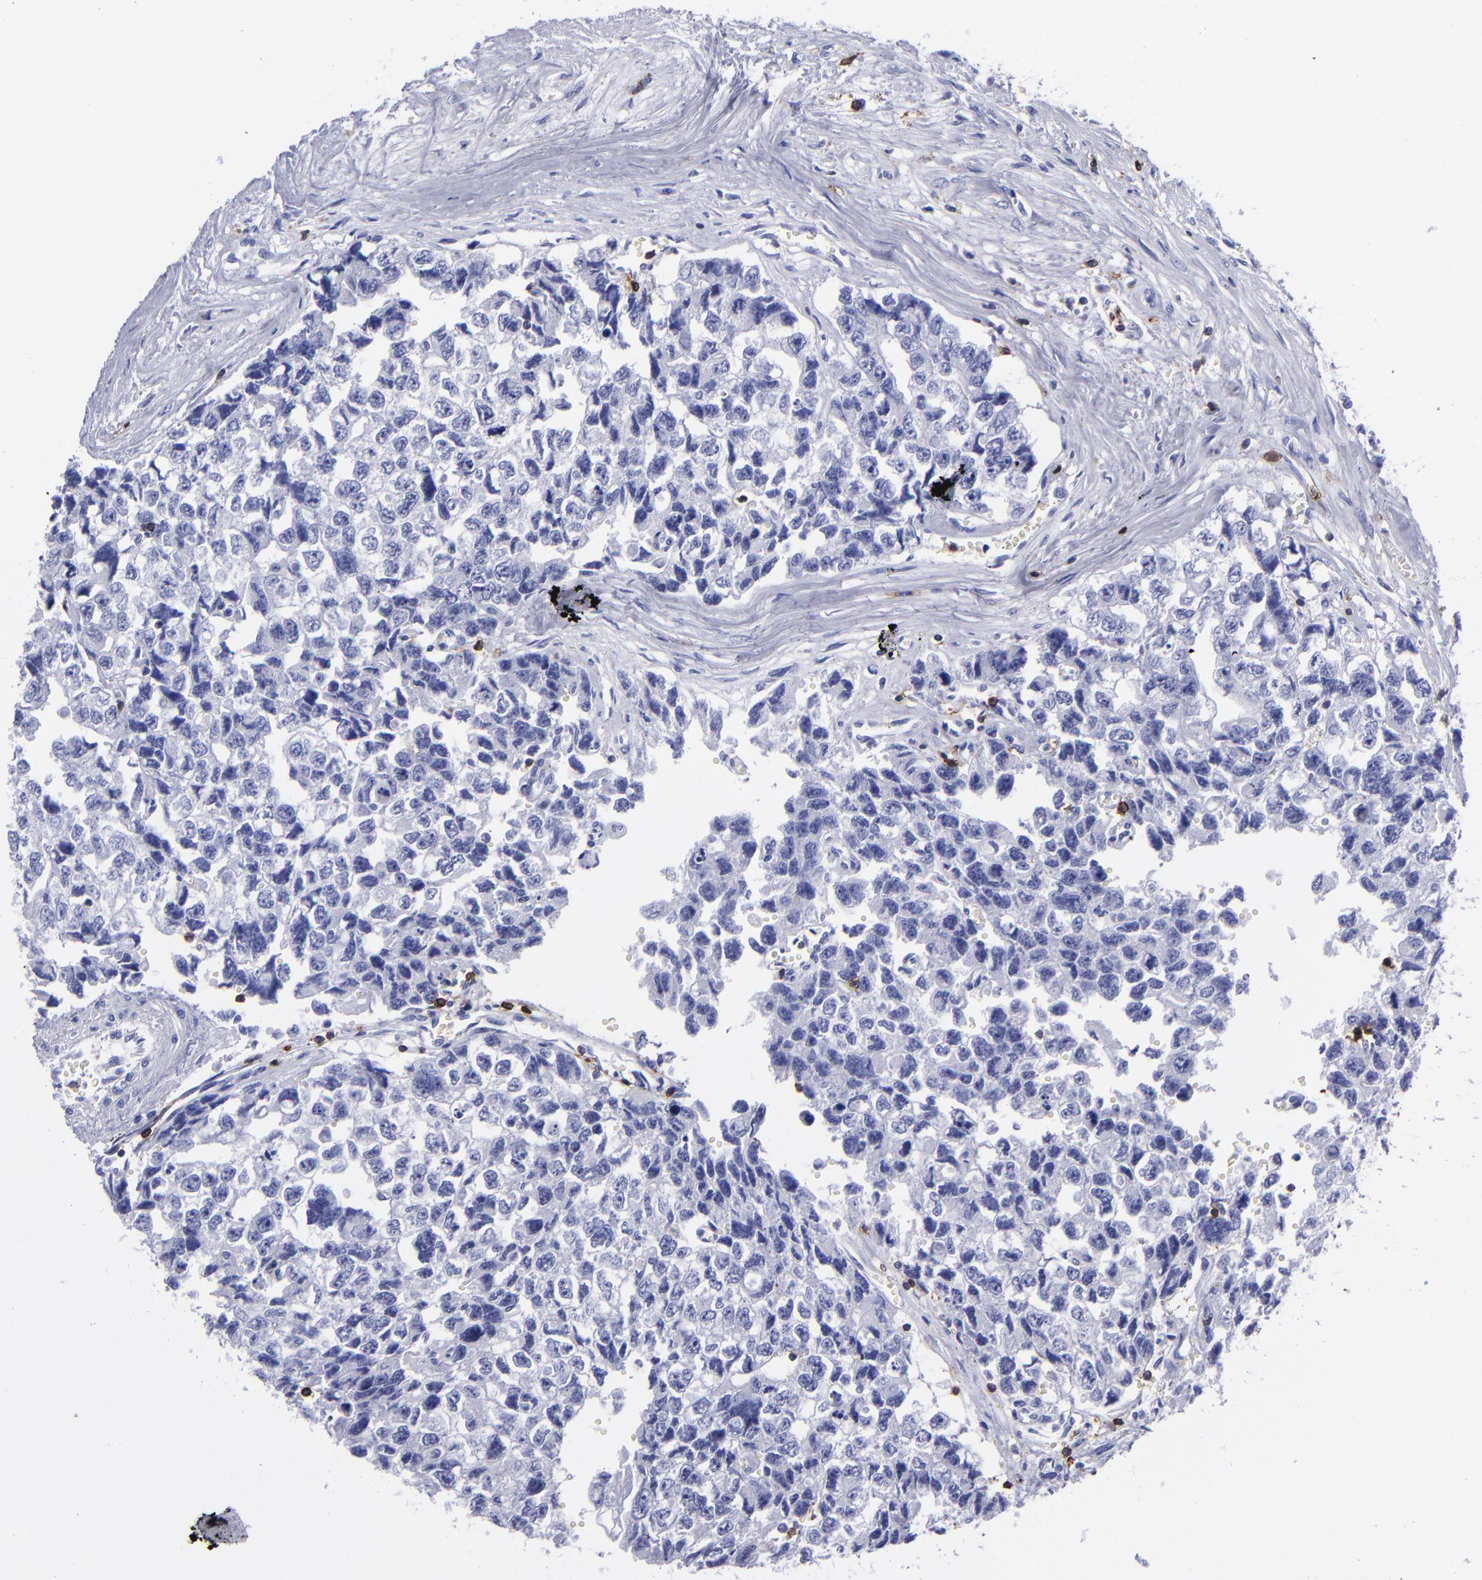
{"staining": {"intensity": "negative", "quantity": "none", "location": "none"}, "tissue": "testis cancer", "cell_type": "Tumor cells", "image_type": "cancer", "snomed": [{"axis": "morphology", "description": "Carcinoma, Embryonal, NOS"}, {"axis": "topography", "description": "Testis"}], "caption": "Immunohistochemistry photomicrograph of neoplastic tissue: testis cancer (embryonal carcinoma) stained with DAB displays no significant protein staining in tumor cells.", "gene": "CD6", "patient": {"sex": "male", "age": 31}}